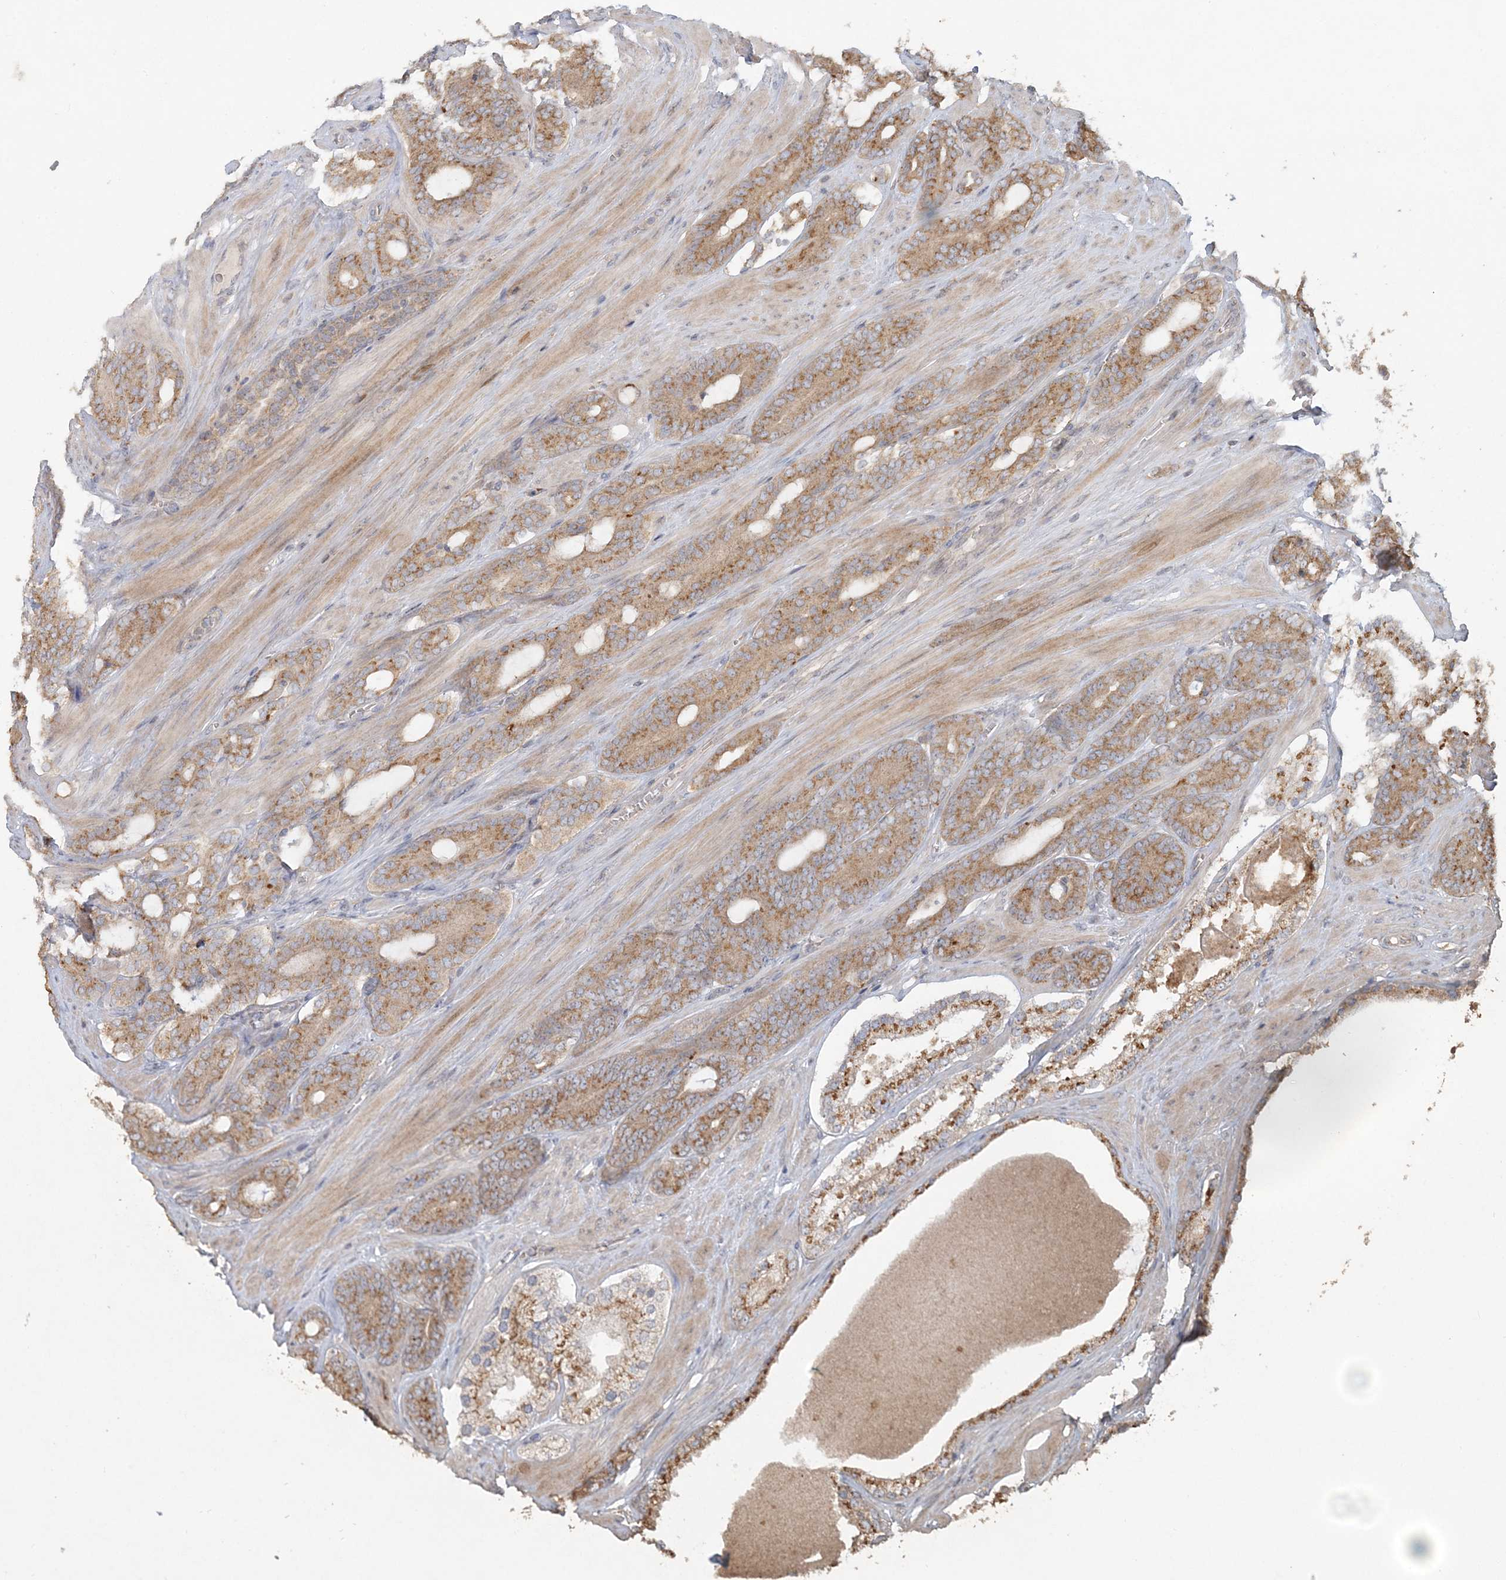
{"staining": {"intensity": "moderate", "quantity": ">75%", "location": "cytoplasmic/membranous"}, "tissue": "prostate cancer", "cell_type": "Tumor cells", "image_type": "cancer", "snomed": [{"axis": "morphology", "description": "Adenocarcinoma, Low grade"}, {"axis": "topography", "description": "Prostate"}], "caption": "Protein staining reveals moderate cytoplasmic/membranous staining in approximately >75% of tumor cells in prostate cancer (adenocarcinoma (low-grade)). (Stains: DAB (3,3'-diaminobenzidine) in brown, nuclei in blue, Microscopy: brightfield microscopy at high magnification).", "gene": "RAB14", "patient": {"sex": "male", "age": 63}}